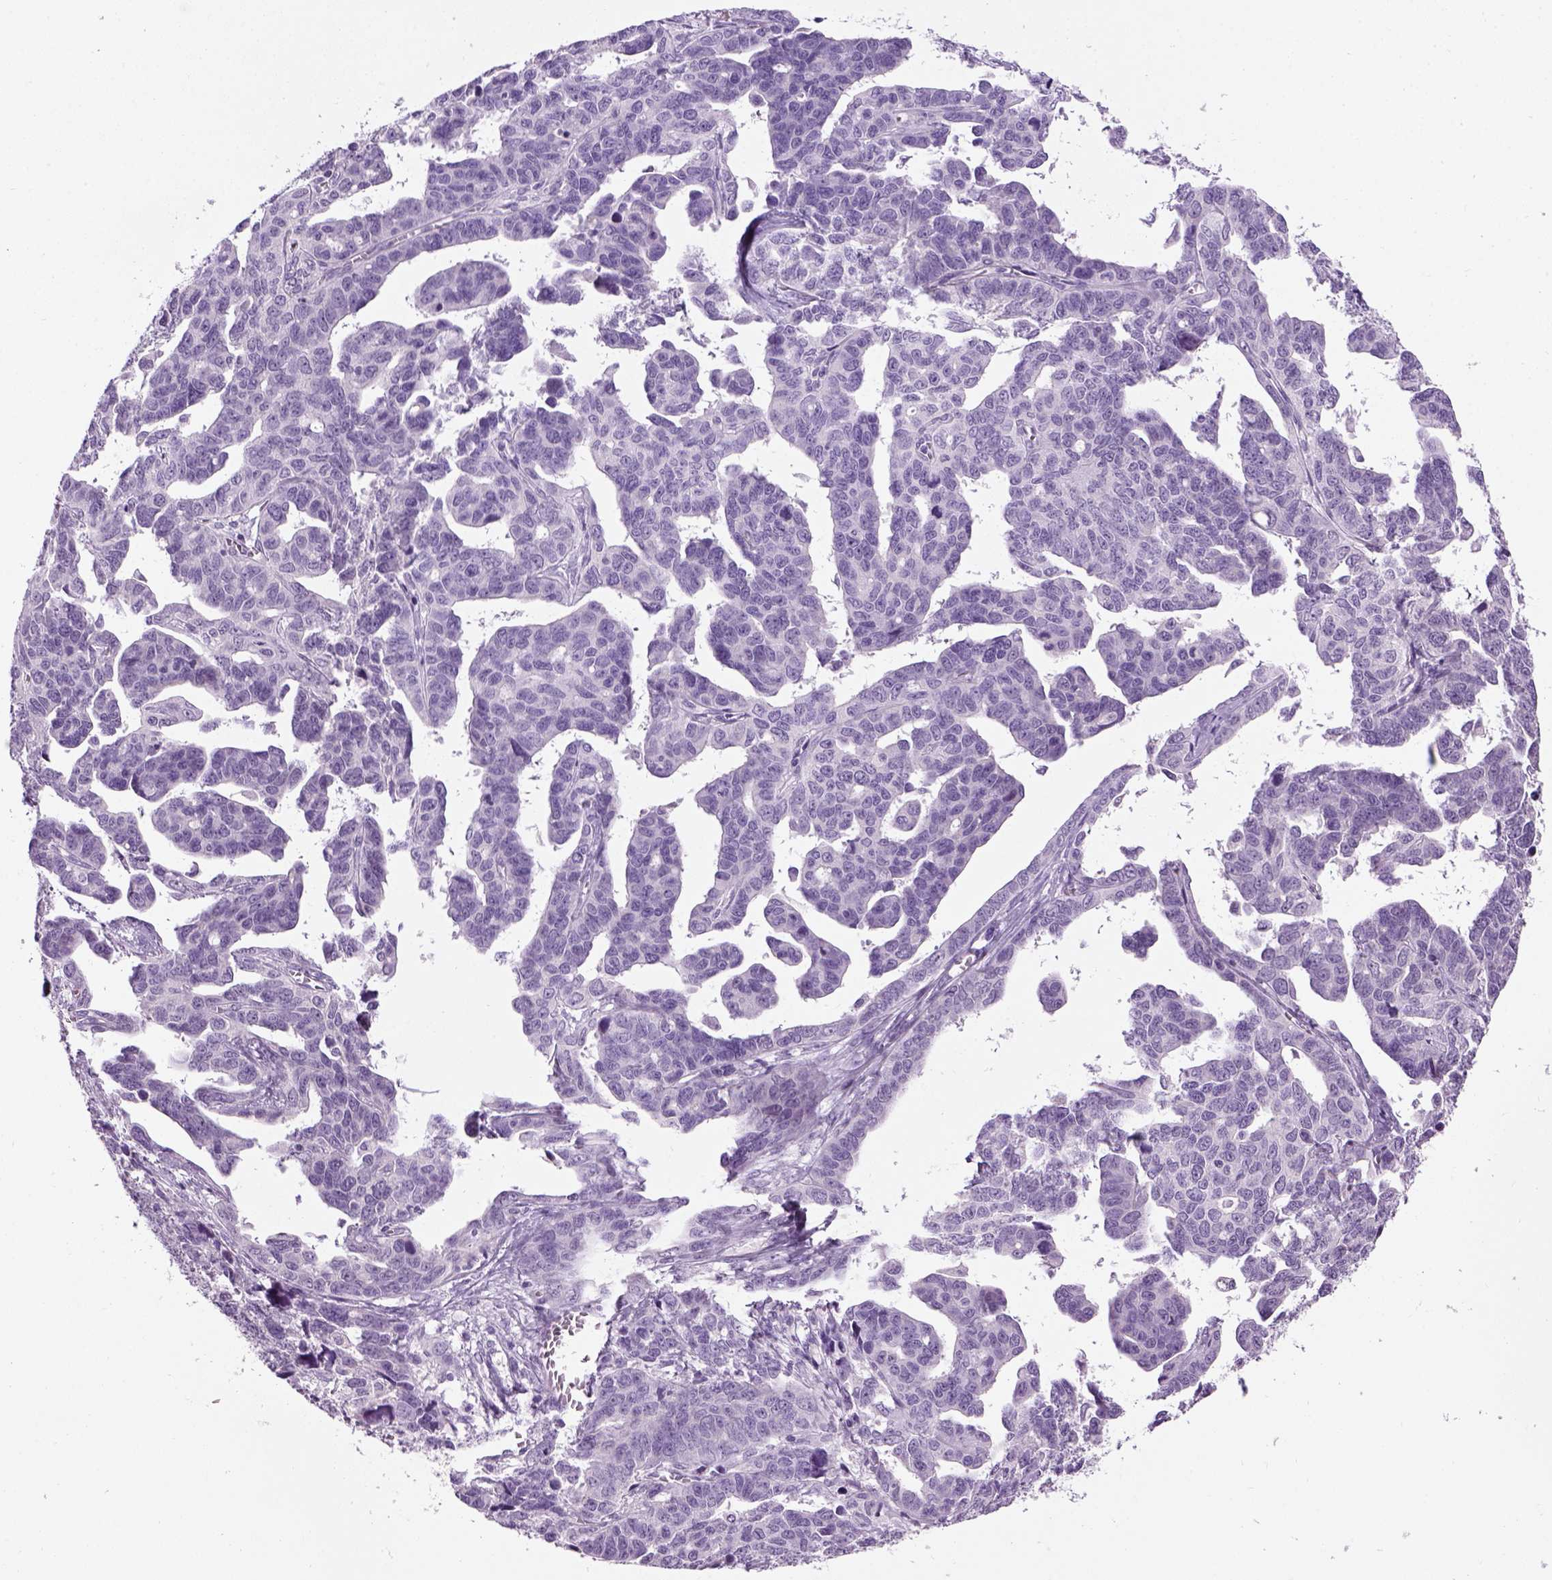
{"staining": {"intensity": "negative", "quantity": "none", "location": "none"}, "tissue": "ovarian cancer", "cell_type": "Tumor cells", "image_type": "cancer", "snomed": [{"axis": "morphology", "description": "Cystadenocarcinoma, serous, NOS"}, {"axis": "topography", "description": "Ovary"}], "caption": "High magnification brightfield microscopy of ovarian cancer stained with DAB (3,3'-diaminobenzidine) (brown) and counterstained with hematoxylin (blue): tumor cells show no significant staining. Nuclei are stained in blue.", "gene": "GABRB2", "patient": {"sex": "female", "age": 69}}